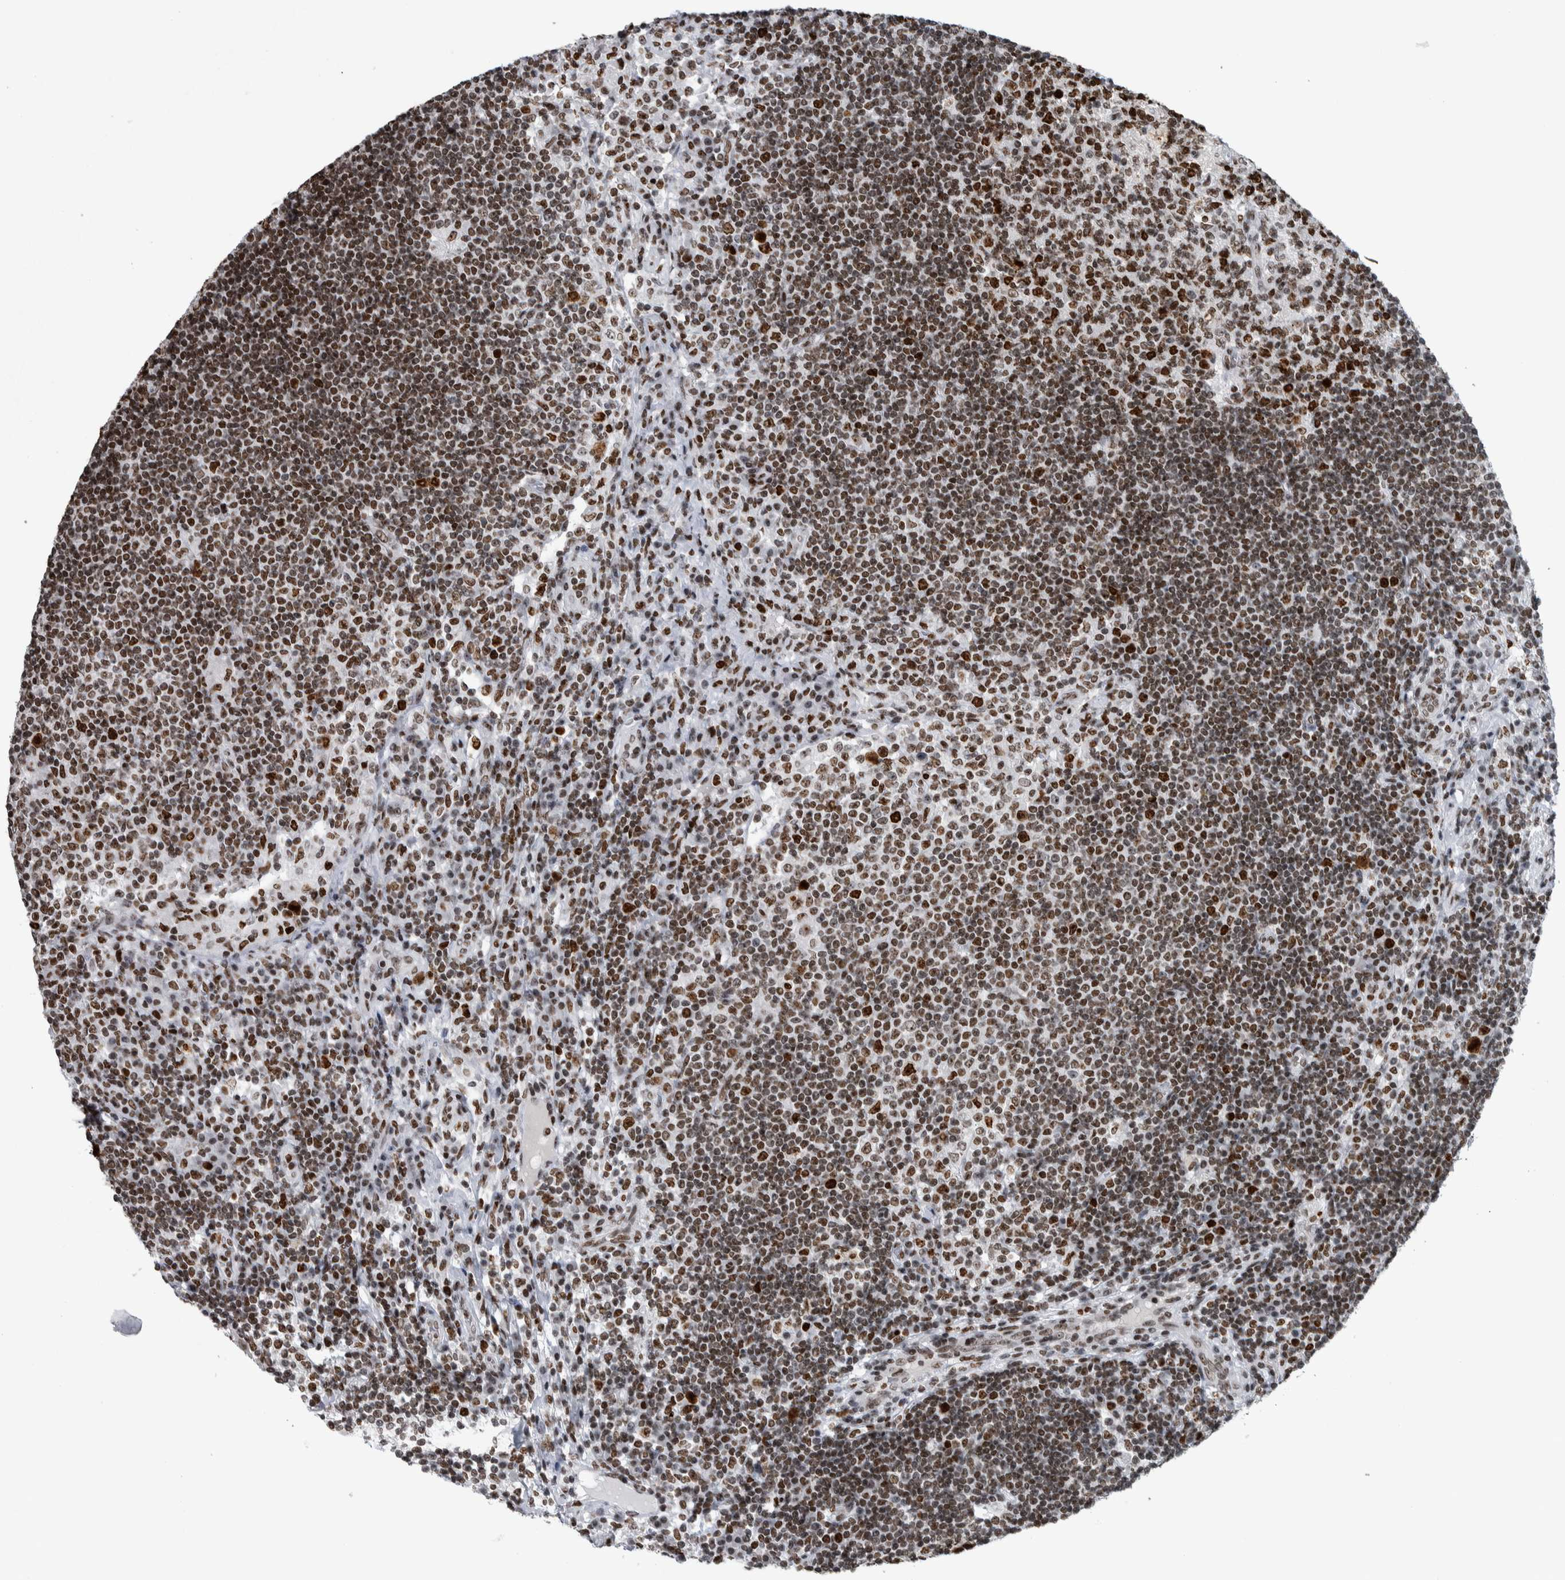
{"staining": {"intensity": "strong", "quantity": ">75%", "location": "nuclear"}, "tissue": "lymph node", "cell_type": "Germinal center cells", "image_type": "normal", "snomed": [{"axis": "morphology", "description": "Normal tissue, NOS"}, {"axis": "topography", "description": "Lymph node"}], "caption": "A high amount of strong nuclear staining is appreciated in about >75% of germinal center cells in unremarkable lymph node. (DAB (3,3'-diaminobenzidine) IHC, brown staining for protein, blue staining for nuclei).", "gene": "TOP2B", "patient": {"sex": "female", "age": 53}}